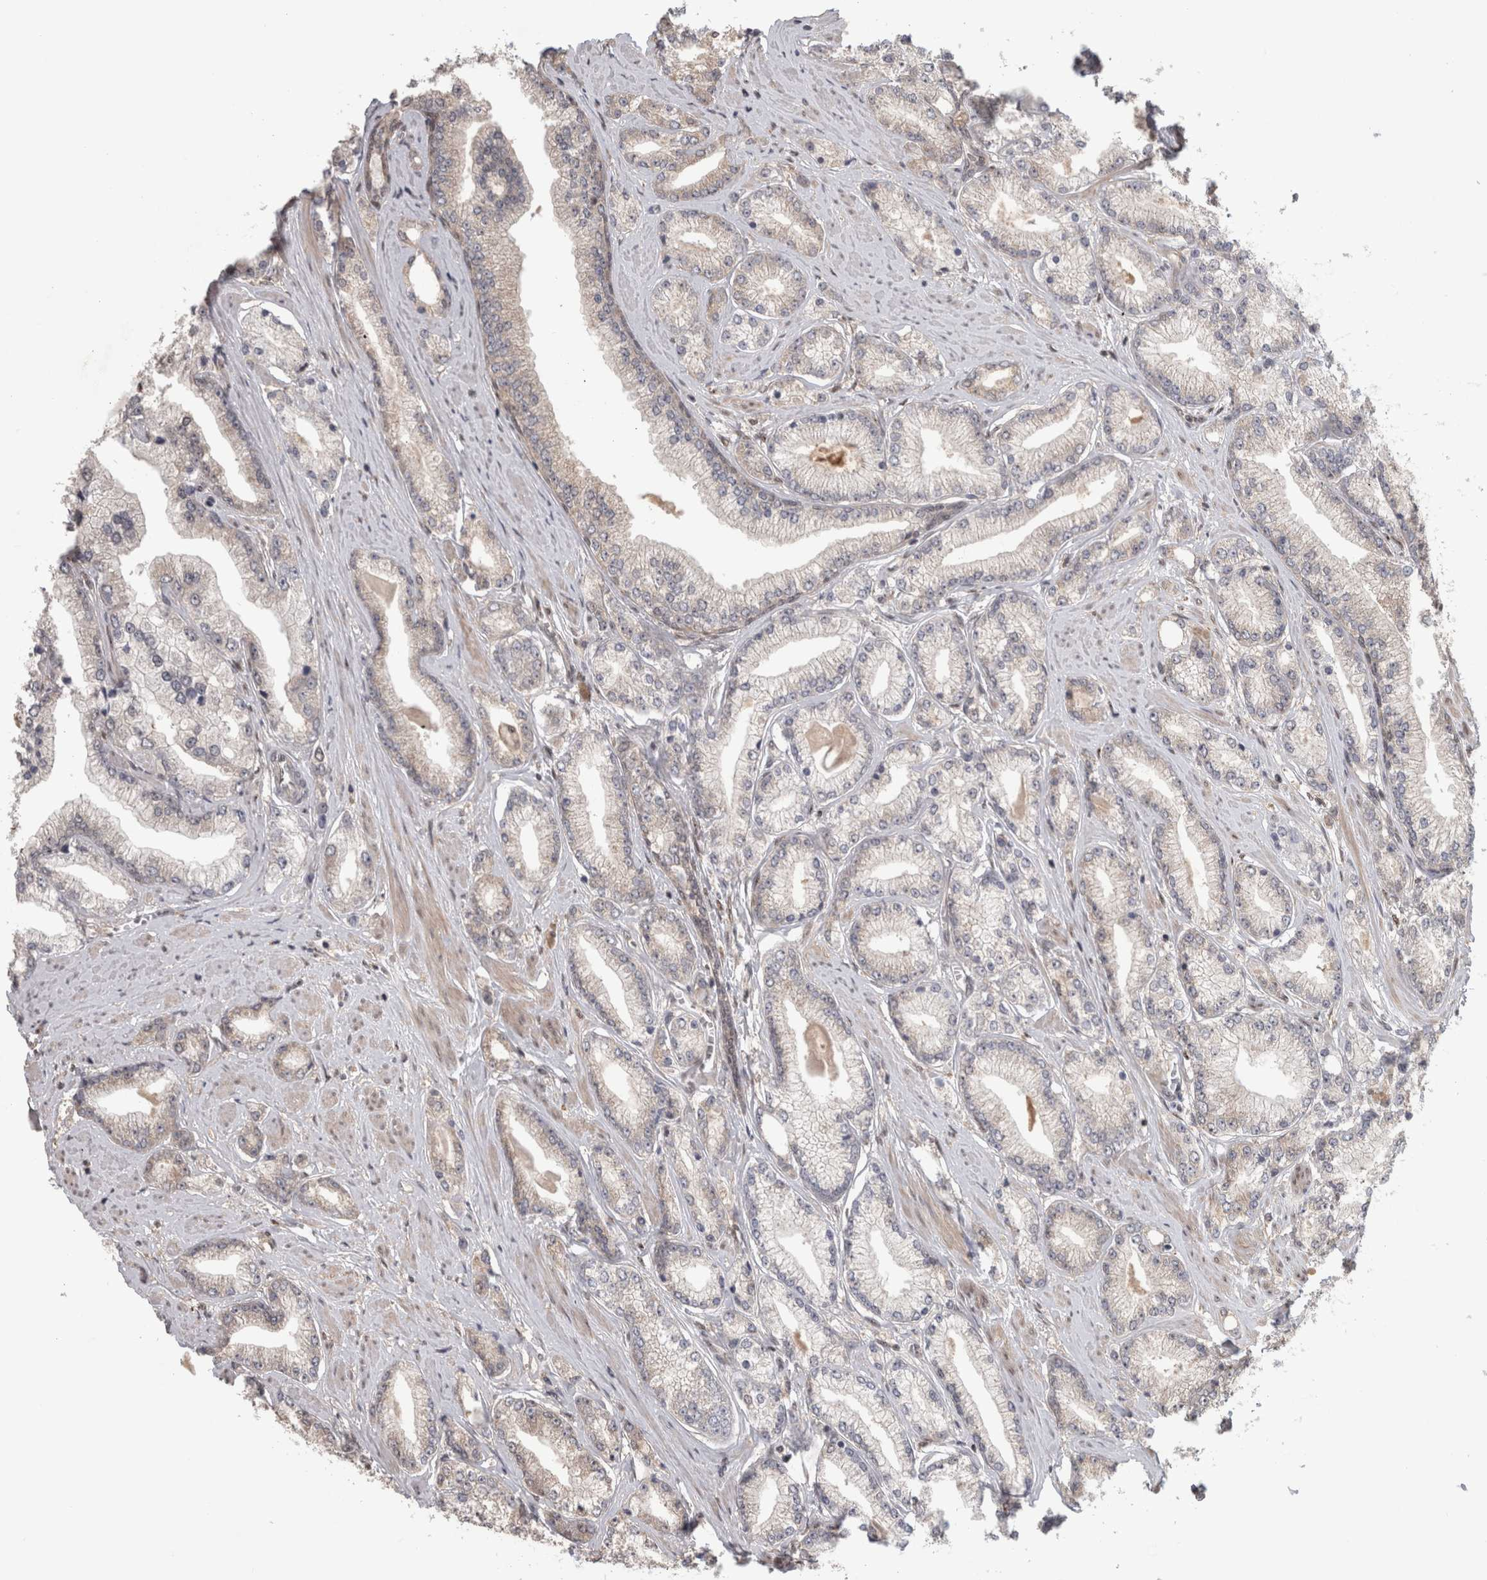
{"staining": {"intensity": "negative", "quantity": "none", "location": "none"}, "tissue": "prostate cancer", "cell_type": "Tumor cells", "image_type": "cancer", "snomed": [{"axis": "morphology", "description": "Adenocarcinoma, Low grade"}, {"axis": "topography", "description": "Prostate"}], "caption": "DAB (3,3'-diaminobenzidine) immunohistochemical staining of prostate cancer (adenocarcinoma (low-grade)) demonstrates no significant positivity in tumor cells.", "gene": "PIGP", "patient": {"sex": "male", "age": 62}}